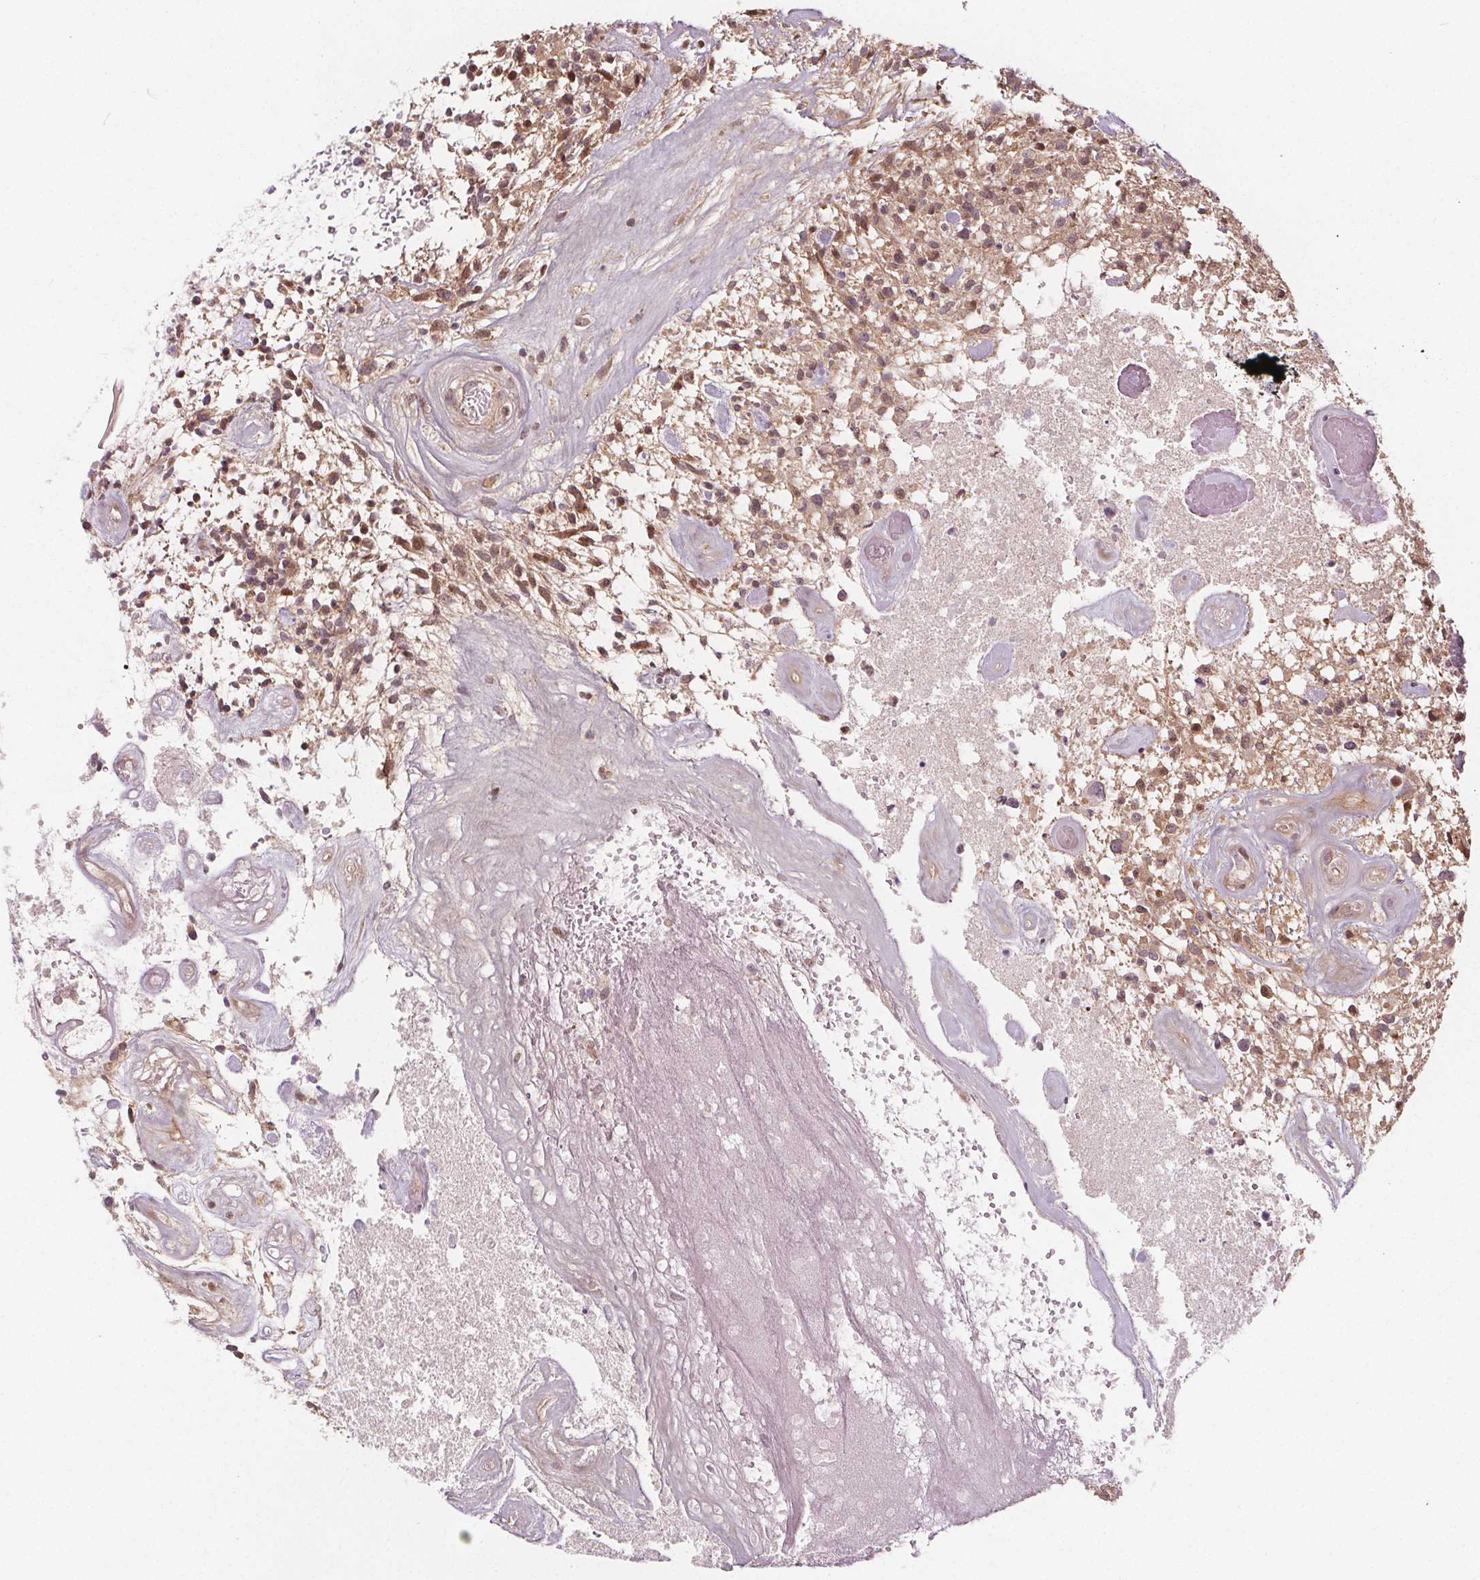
{"staining": {"intensity": "moderate", "quantity": ">75%", "location": "cytoplasmic/membranous,nuclear"}, "tissue": "glioma", "cell_type": "Tumor cells", "image_type": "cancer", "snomed": [{"axis": "morphology", "description": "Glioma, malignant, High grade"}, {"axis": "topography", "description": "Brain"}], "caption": "Malignant glioma (high-grade) was stained to show a protein in brown. There is medium levels of moderate cytoplasmic/membranous and nuclear expression in about >75% of tumor cells. (DAB (3,3'-diaminobenzidine) IHC with brightfield microscopy, high magnification).", "gene": "AKT1S1", "patient": {"sex": "male", "age": 75}}